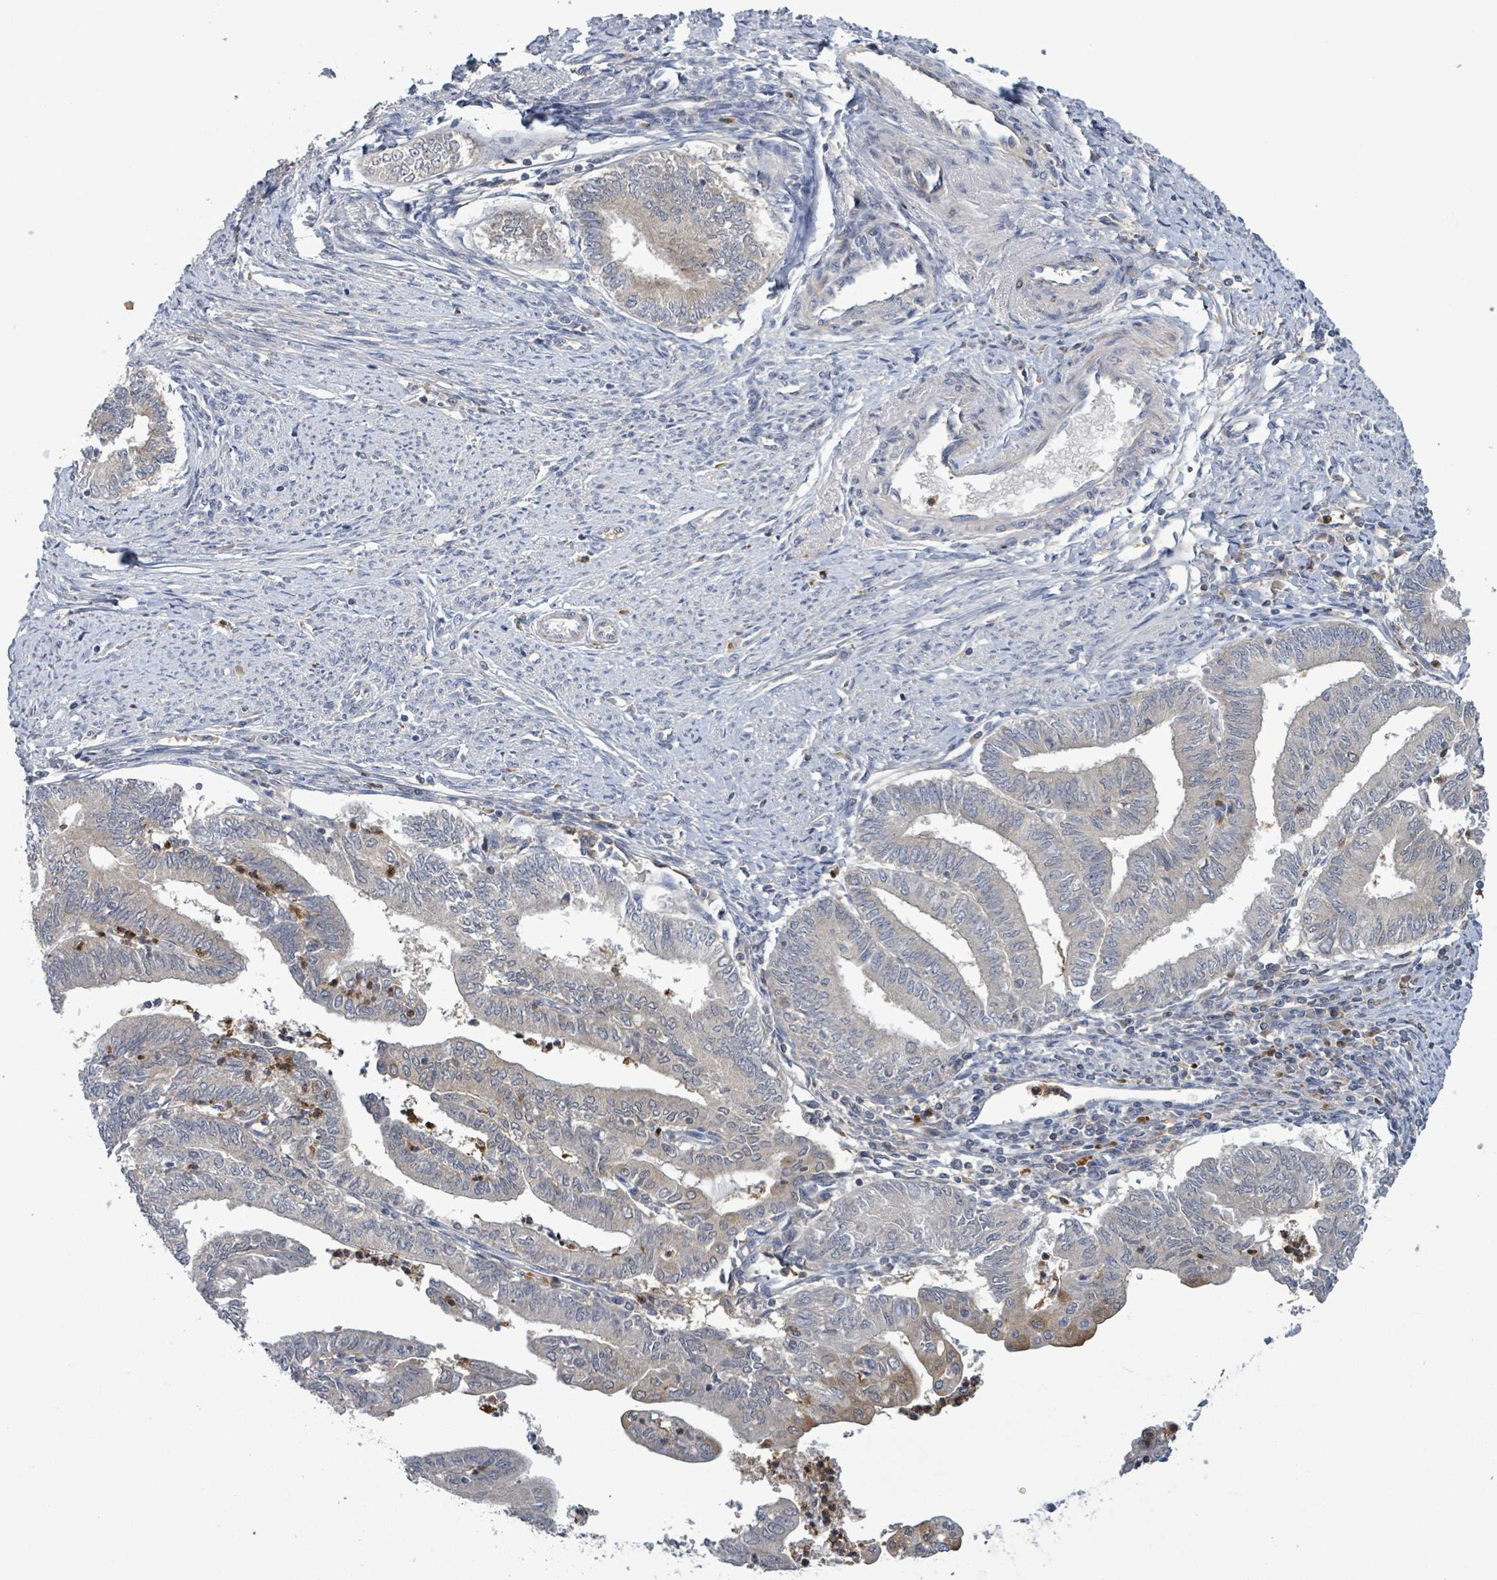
{"staining": {"intensity": "weak", "quantity": "<25%", "location": "cytoplasmic/membranous"}, "tissue": "endometrial cancer", "cell_type": "Tumor cells", "image_type": "cancer", "snomed": [{"axis": "morphology", "description": "Adenocarcinoma, NOS"}, {"axis": "topography", "description": "Endometrium"}], "caption": "High power microscopy histopathology image of an immunohistochemistry histopathology image of adenocarcinoma (endometrial), revealing no significant staining in tumor cells. Nuclei are stained in blue.", "gene": "SERPINE3", "patient": {"sex": "female", "age": 66}}